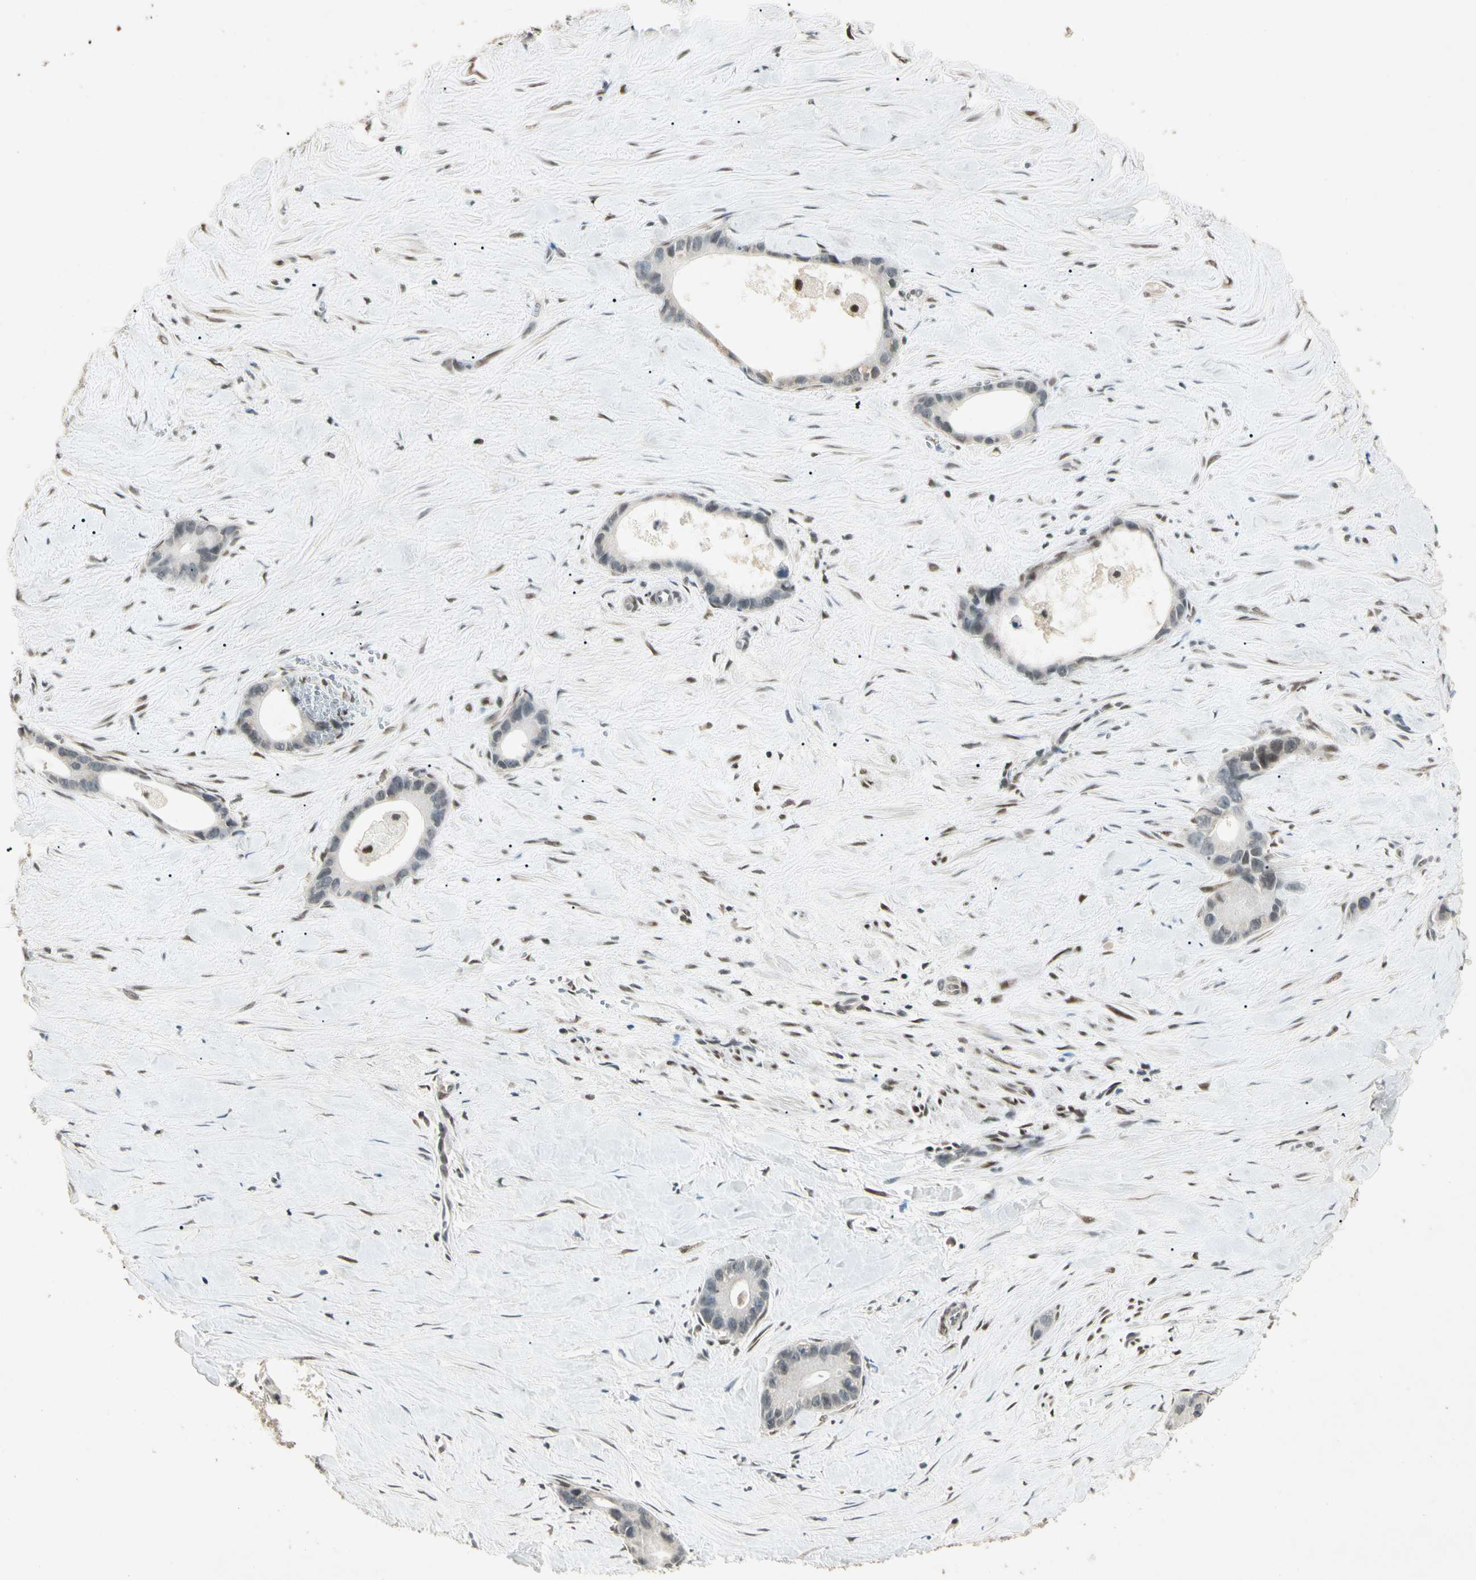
{"staining": {"intensity": "negative", "quantity": "none", "location": "none"}, "tissue": "liver cancer", "cell_type": "Tumor cells", "image_type": "cancer", "snomed": [{"axis": "morphology", "description": "Cholangiocarcinoma"}, {"axis": "topography", "description": "Liver"}], "caption": "Tumor cells are negative for brown protein staining in liver cholangiocarcinoma.", "gene": "ZBTB4", "patient": {"sex": "female", "age": 55}}